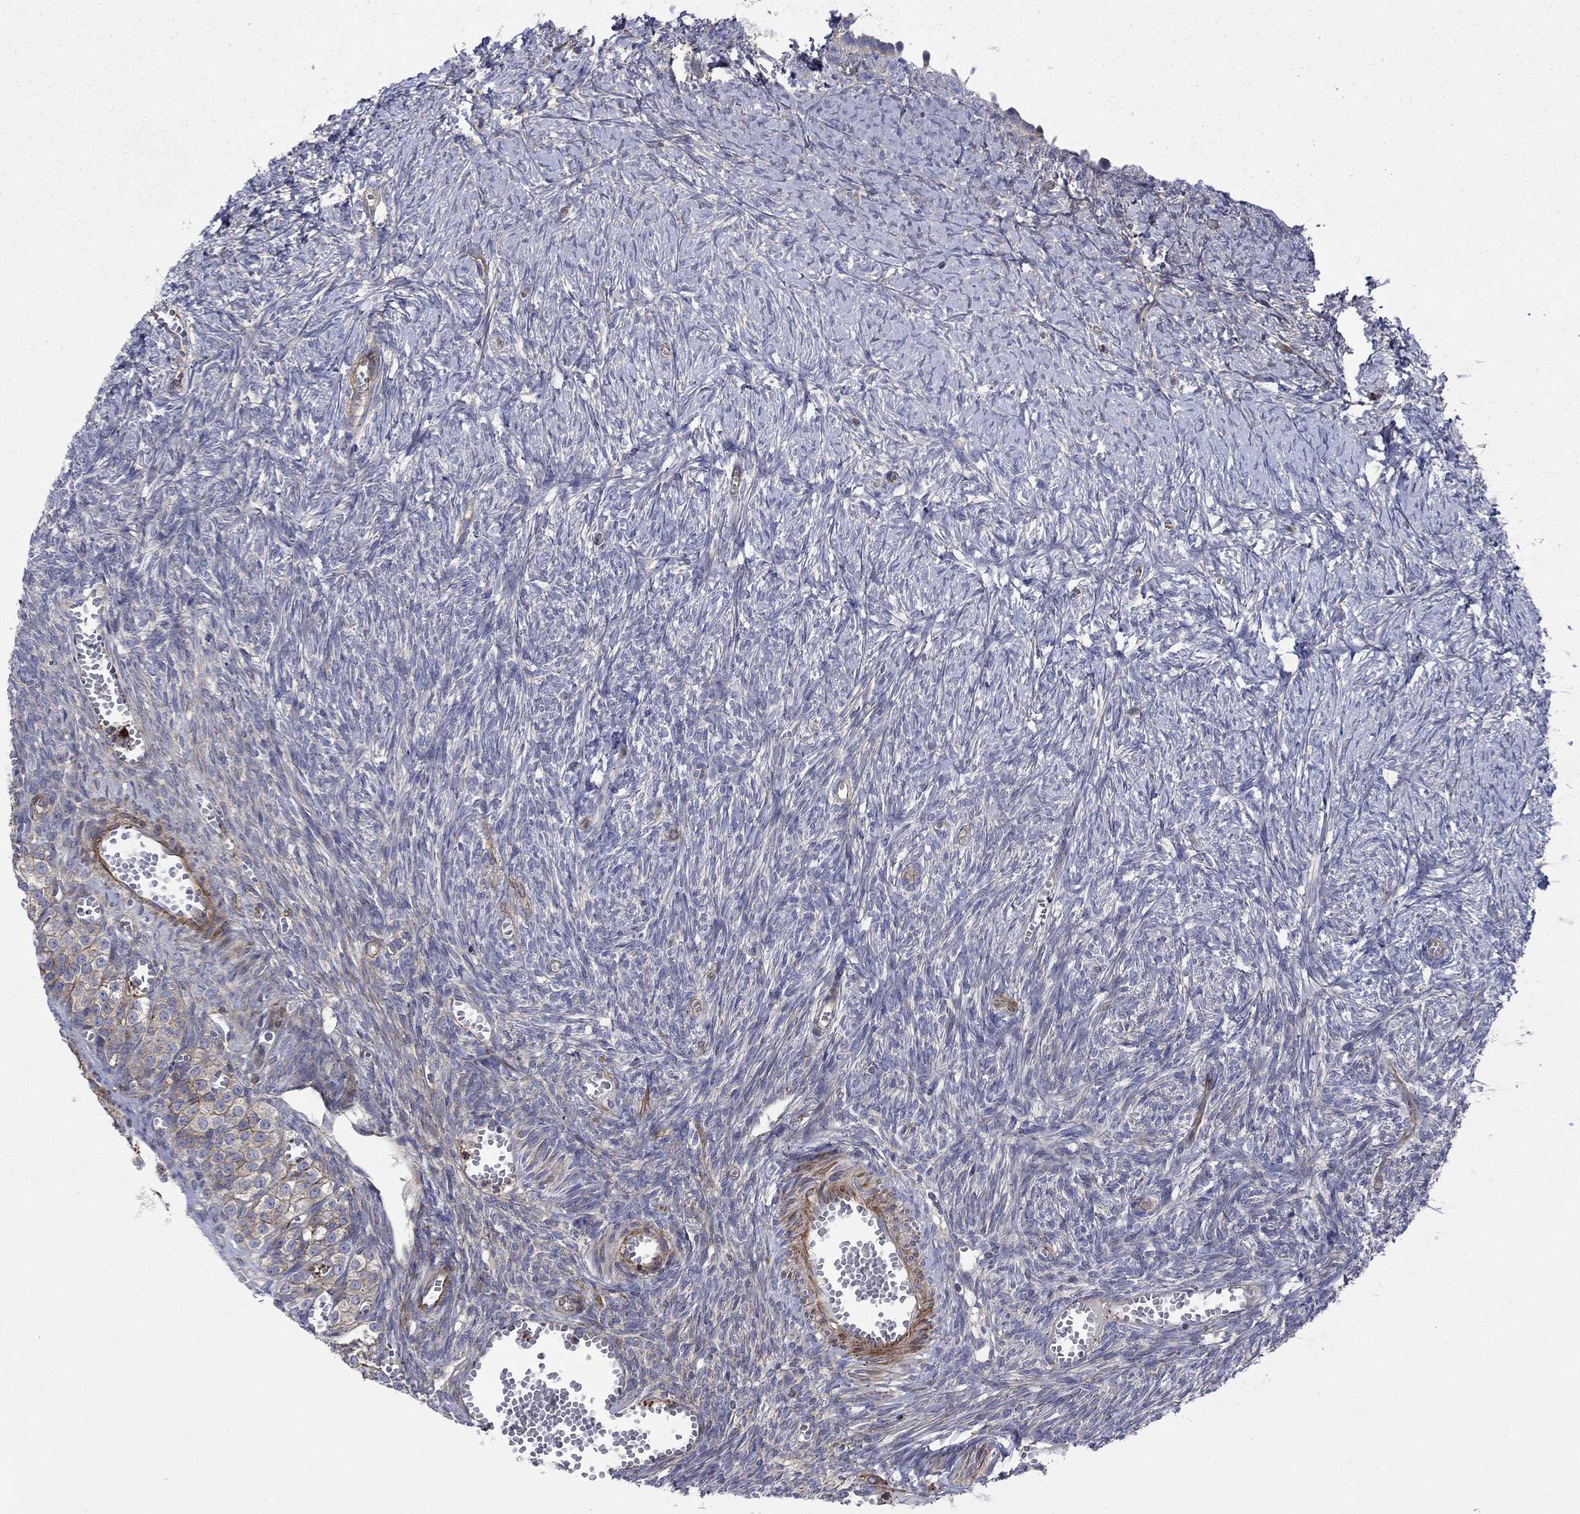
{"staining": {"intensity": "moderate", "quantity": "<25%", "location": "cytoplasmic/membranous"}, "tissue": "ovary", "cell_type": "Follicle cells", "image_type": "normal", "snomed": [{"axis": "morphology", "description": "Normal tissue, NOS"}, {"axis": "topography", "description": "Ovary"}], "caption": "Protein staining demonstrates moderate cytoplasmic/membranous staining in approximately <25% of follicle cells in unremarkable ovary.", "gene": "PAG1", "patient": {"sex": "female", "age": 43}}